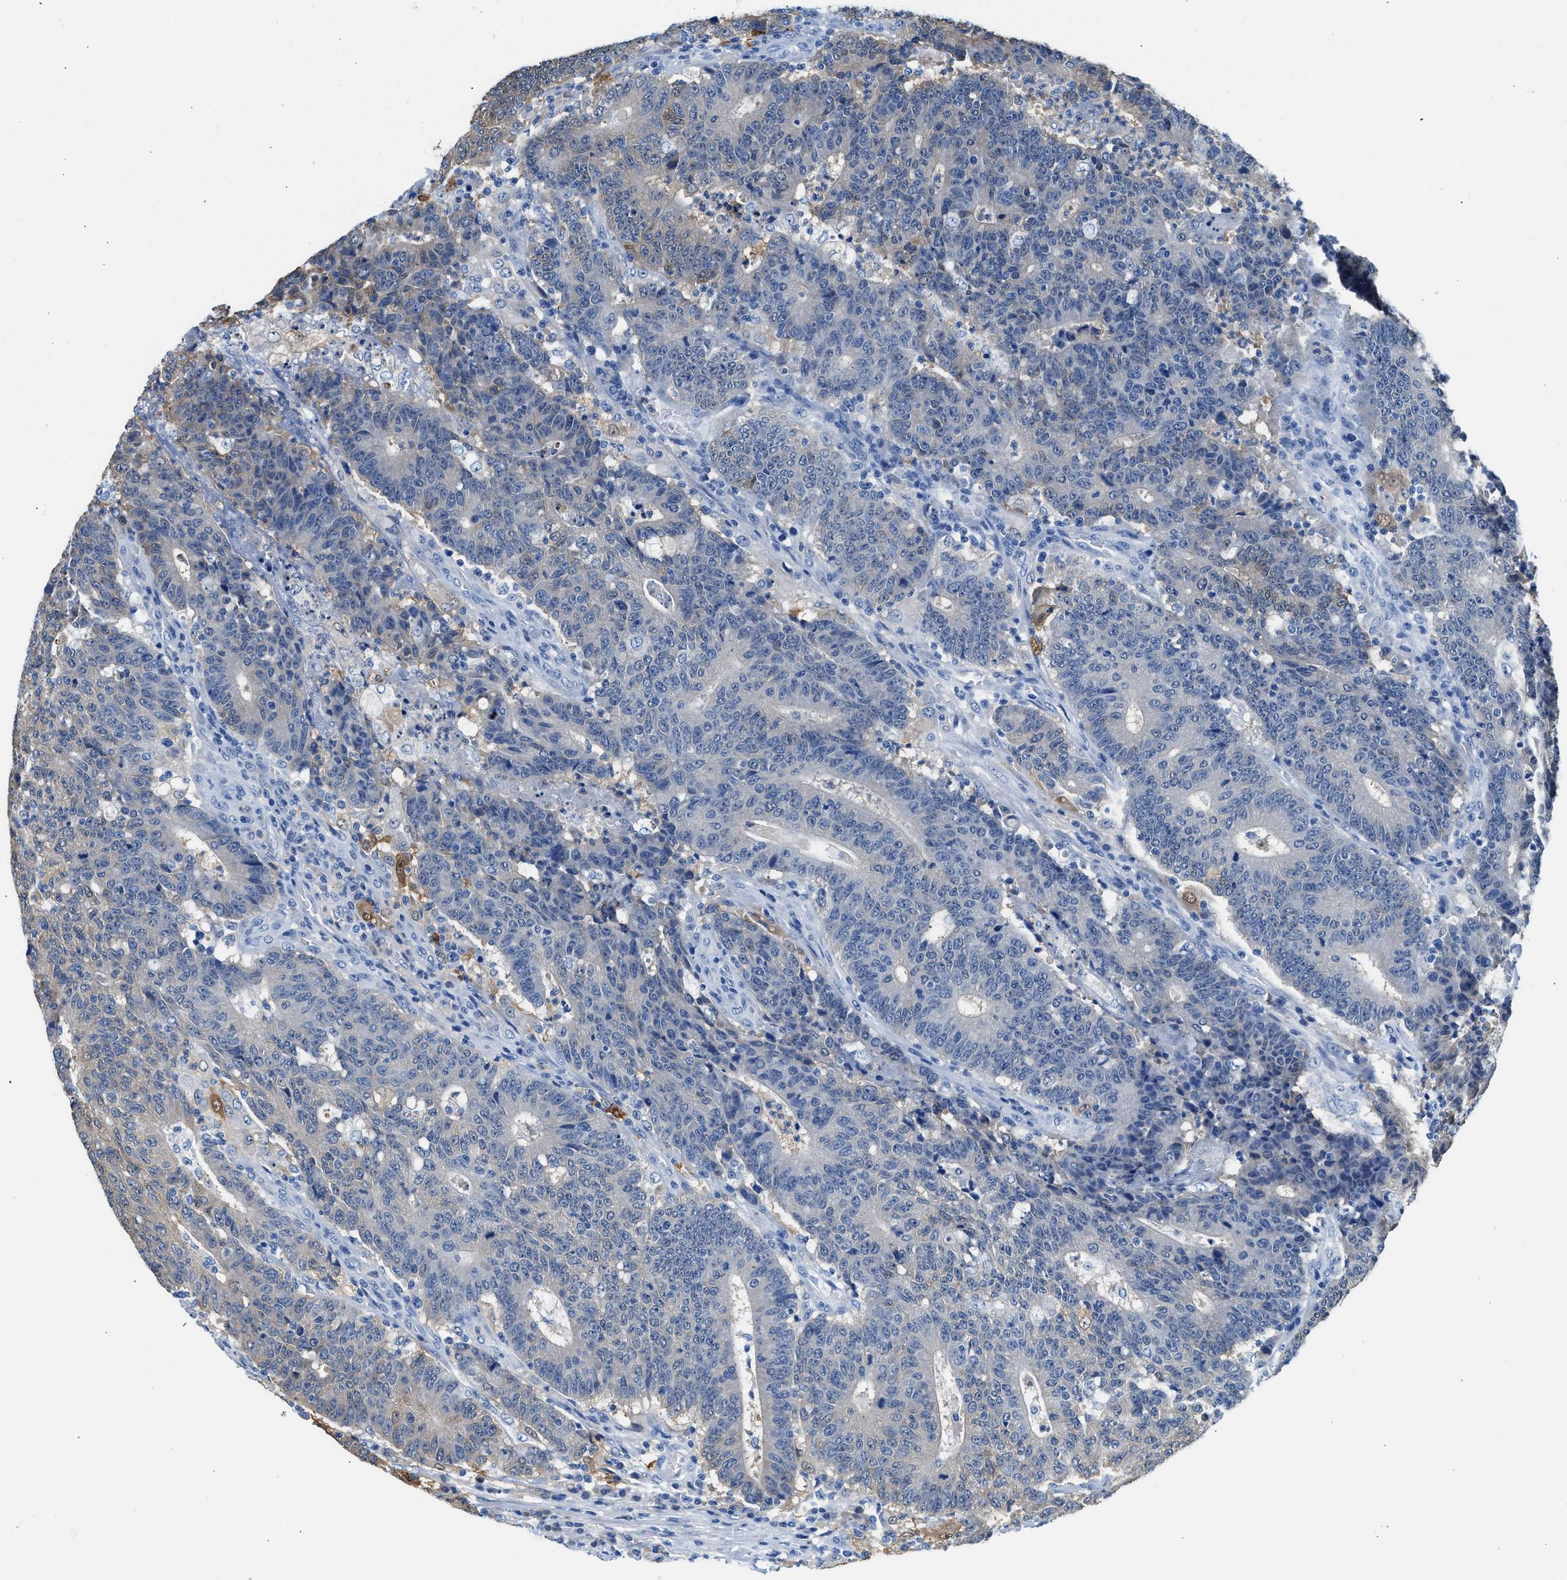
{"staining": {"intensity": "negative", "quantity": "none", "location": "none"}, "tissue": "colorectal cancer", "cell_type": "Tumor cells", "image_type": "cancer", "snomed": [{"axis": "morphology", "description": "Normal tissue, NOS"}, {"axis": "morphology", "description": "Adenocarcinoma, NOS"}, {"axis": "topography", "description": "Colon"}], "caption": "IHC photomicrograph of human colorectal adenocarcinoma stained for a protein (brown), which exhibits no expression in tumor cells.", "gene": "FADS6", "patient": {"sex": "female", "age": 75}}